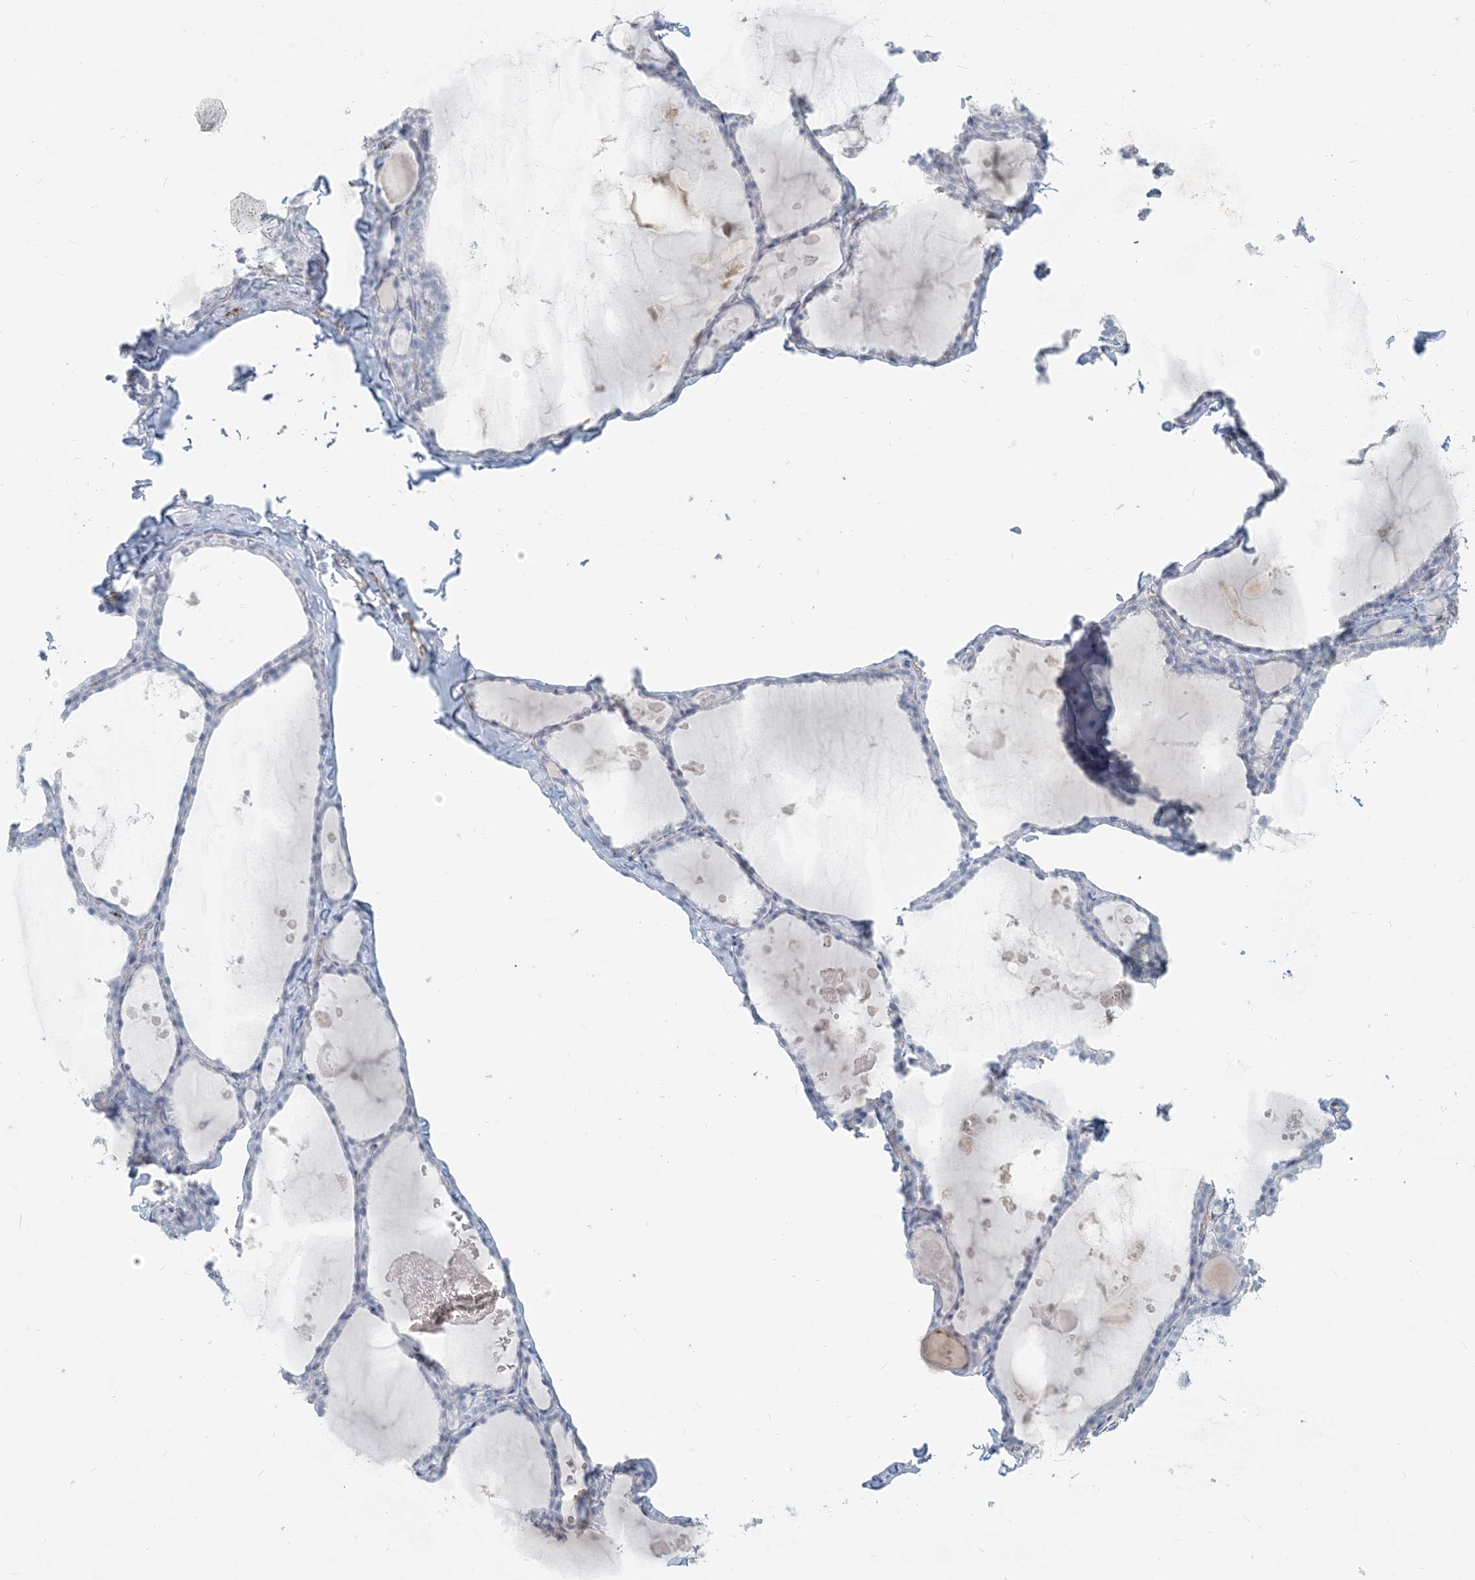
{"staining": {"intensity": "negative", "quantity": "none", "location": "none"}, "tissue": "thyroid gland", "cell_type": "Glandular cells", "image_type": "normal", "snomed": [{"axis": "morphology", "description": "Normal tissue, NOS"}, {"axis": "topography", "description": "Thyroid gland"}], "caption": "The immunohistochemistry (IHC) image has no significant staining in glandular cells of thyroid gland.", "gene": "HLA", "patient": {"sex": "male", "age": 56}}